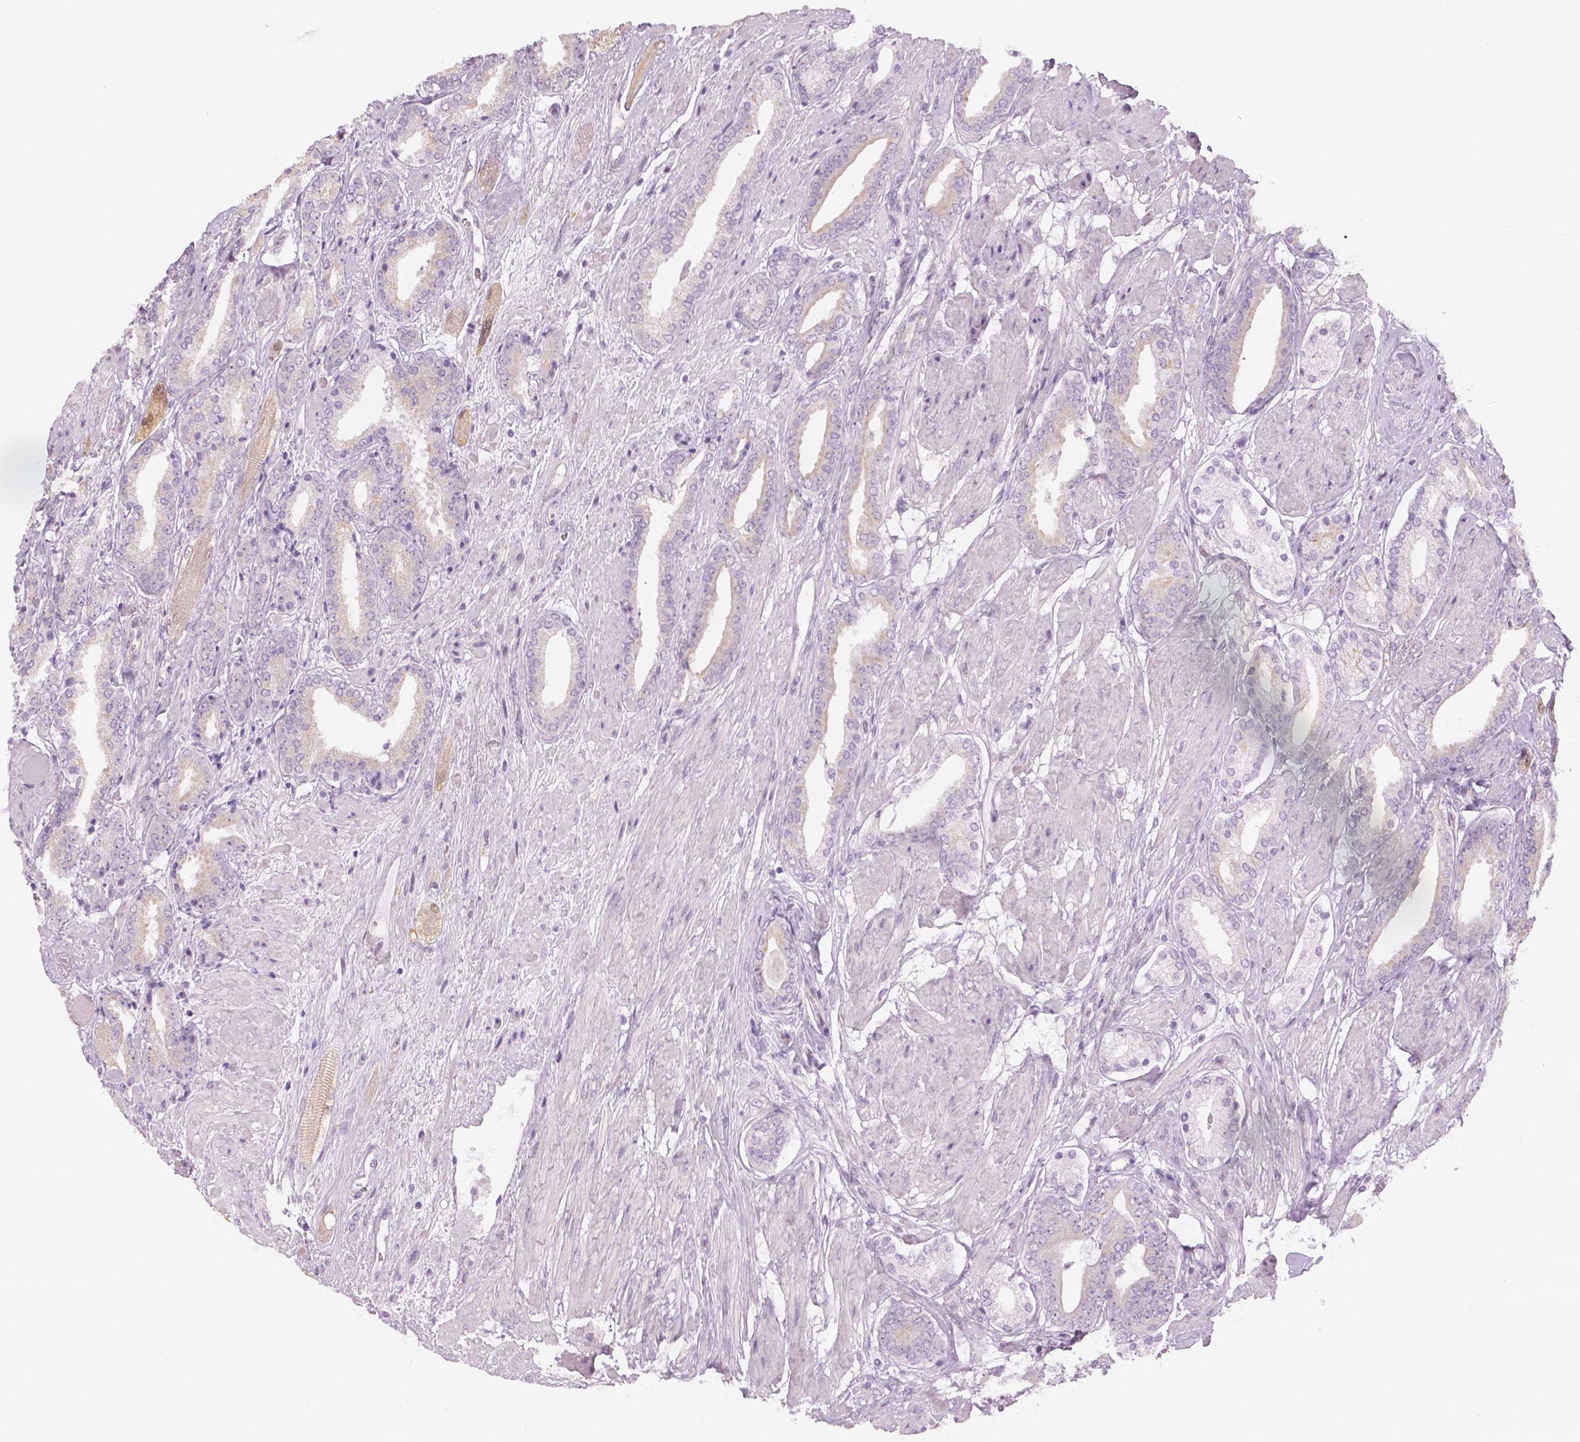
{"staining": {"intensity": "weak", "quantity": "<25%", "location": "cytoplasmic/membranous"}, "tissue": "prostate cancer", "cell_type": "Tumor cells", "image_type": "cancer", "snomed": [{"axis": "morphology", "description": "Adenocarcinoma, High grade"}, {"axis": "topography", "description": "Prostate"}], "caption": "Immunohistochemistry (IHC) of high-grade adenocarcinoma (prostate) demonstrates no staining in tumor cells.", "gene": "SLC24A1", "patient": {"sex": "male", "age": 56}}